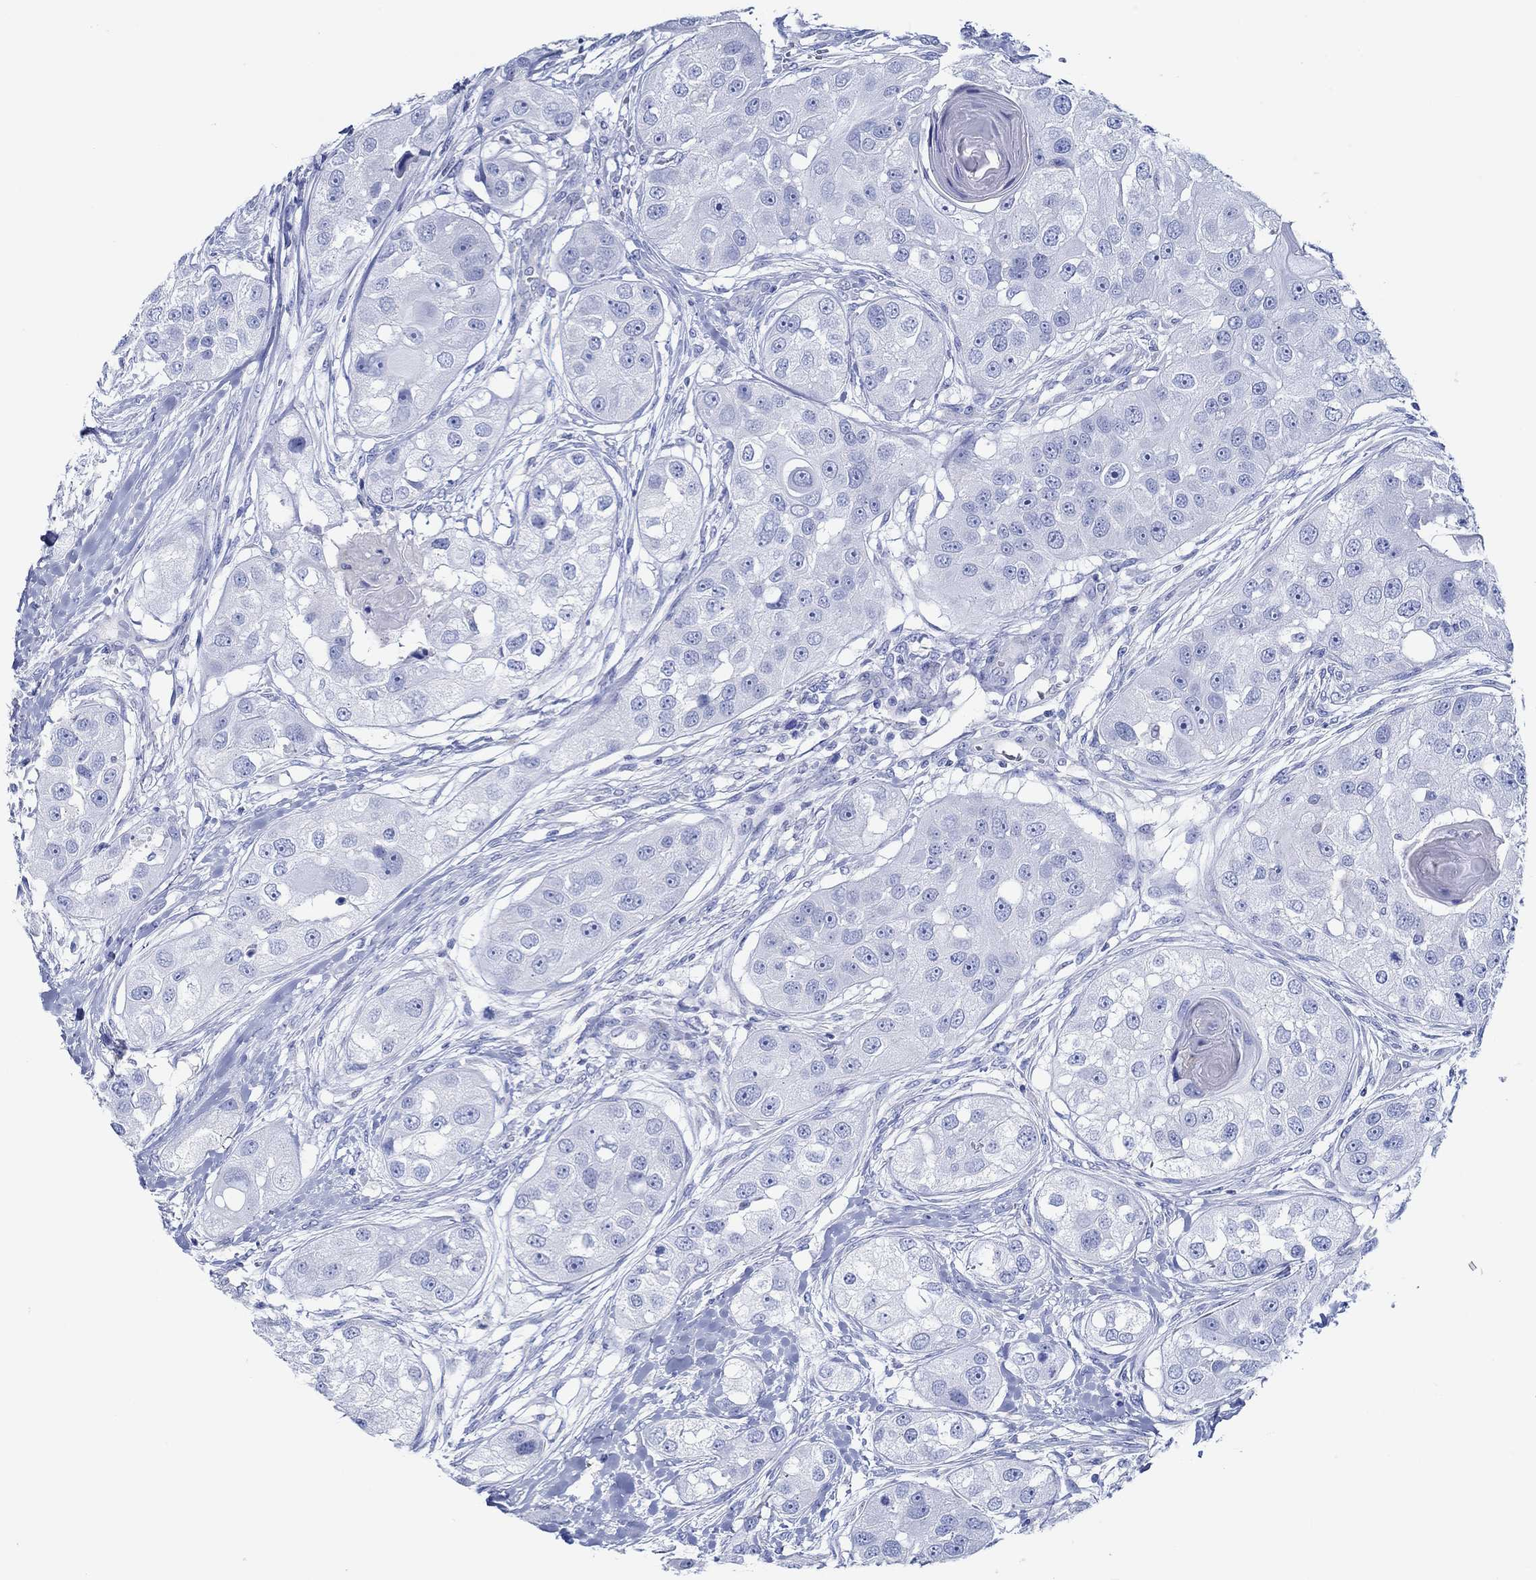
{"staining": {"intensity": "negative", "quantity": "none", "location": "none"}, "tissue": "head and neck cancer", "cell_type": "Tumor cells", "image_type": "cancer", "snomed": [{"axis": "morphology", "description": "Normal tissue, NOS"}, {"axis": "morphology", "description": "Squamous cell carcinoma, NOS"}, {"axis": "topography", "description": "Skeletal muscle"}, {"axis": "topography", "description": "Head-Neck"}], "caption": "Immunohistochemistry of human head and neck squamous cell carcinoma demonstrates no positivity in tumor cells. The staining is performed using DAB (3,3'-diaminobenzidine) brown chromogen with nuclei counter-stained in using hematoxylin.", "gene": "IGFBP6", "patient": {"sex": "male", "age": 51}}